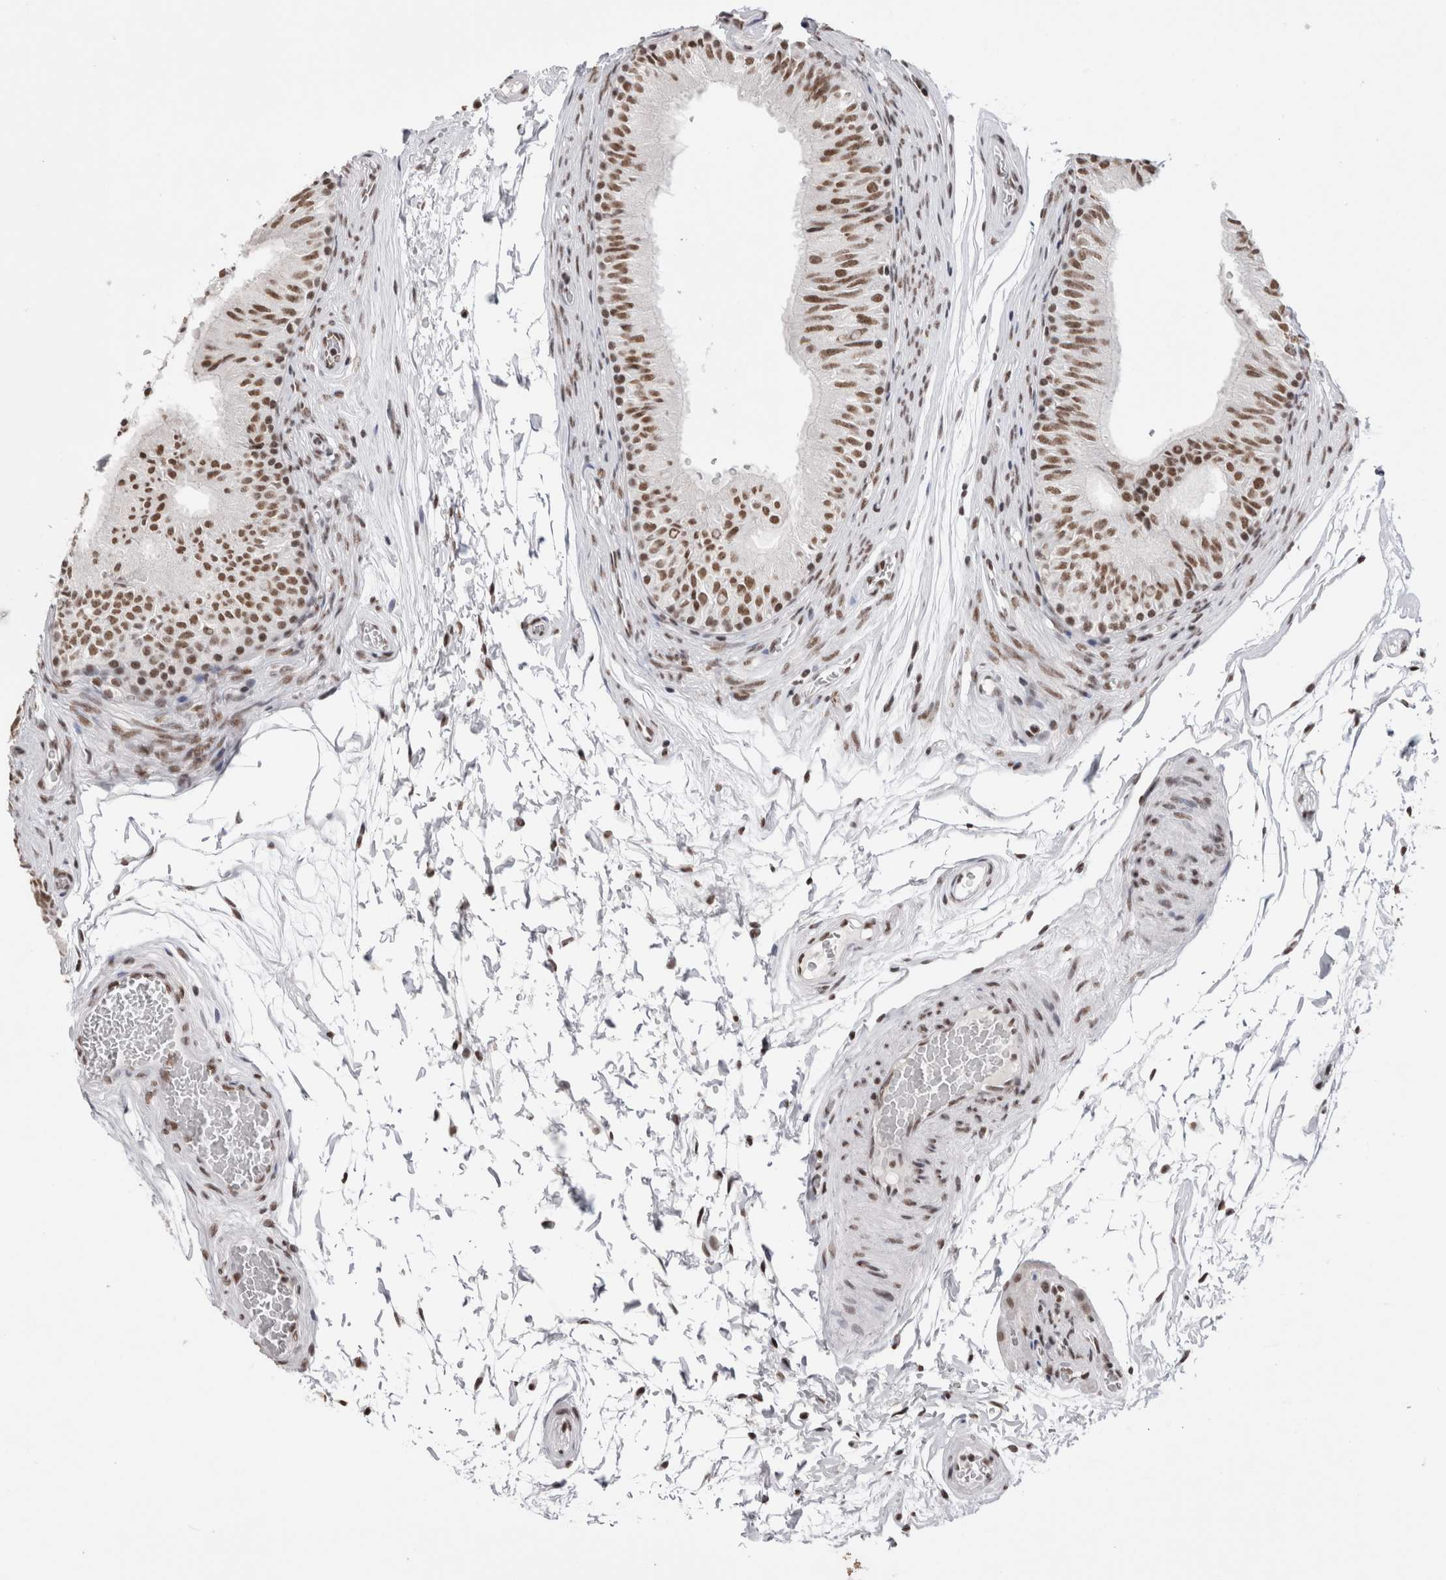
{"staining": {"intensity": "moderate", "quantity": ">75%", "location": "nuclear"}, "tissue": "epididymis", "cell_type": "Glandular cells", "image_type": "normal", "snomed": [{"axis": "morphology", "description": "Normal tissue, NOS"}, {"axis": "topography", "description": "Epididymis"}], "caption": "Protein expression analysis of normal human epididymis reveals moderate nuclear expression in about >75% of glandular cells.", "gene": "SMC1A", "patient": {"sex": "male", "age": 36}}